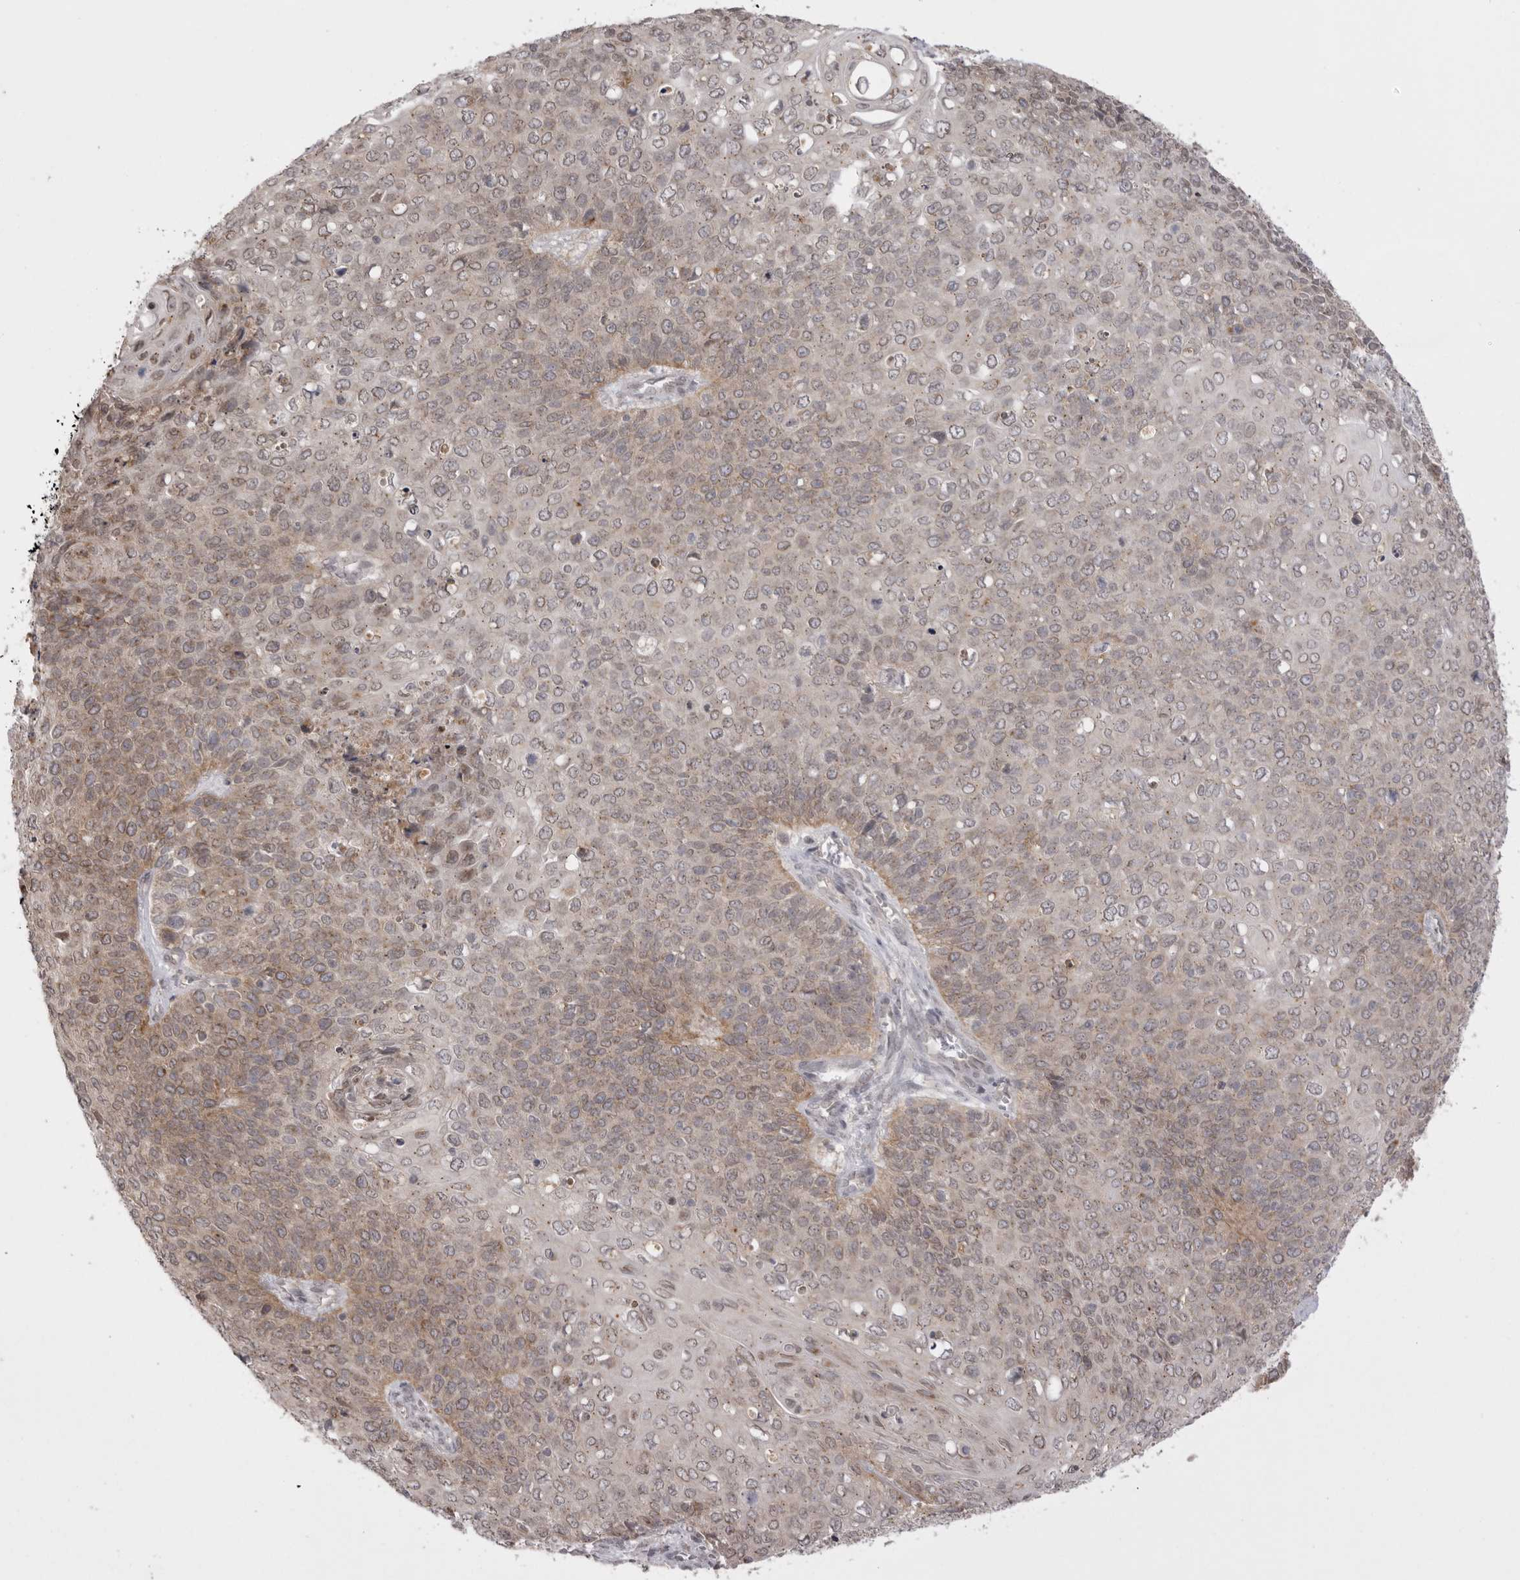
{"staining": {"intensity": "moderate", "quantity": ">75%", "location": "cytoplasmic/membranous"}, "tissue": "cervical cancer", "cell_type": "Tumor cells", "image_type": "cancer", "snomed": [{"axis": "morphology", "description": "Squamous cell carcinoma, NOS"}, {"axis": "topography", "description": "Cervix"}], "caption": "Cervical cancer (squamous cell carcinoma) stained for a protein (brown) reveals moderate cytoplasmic/membranous positive positivity in about >75% of tumor cells.", "gene": "TLR3", "patient": {"sex": "female", "age": 39}}